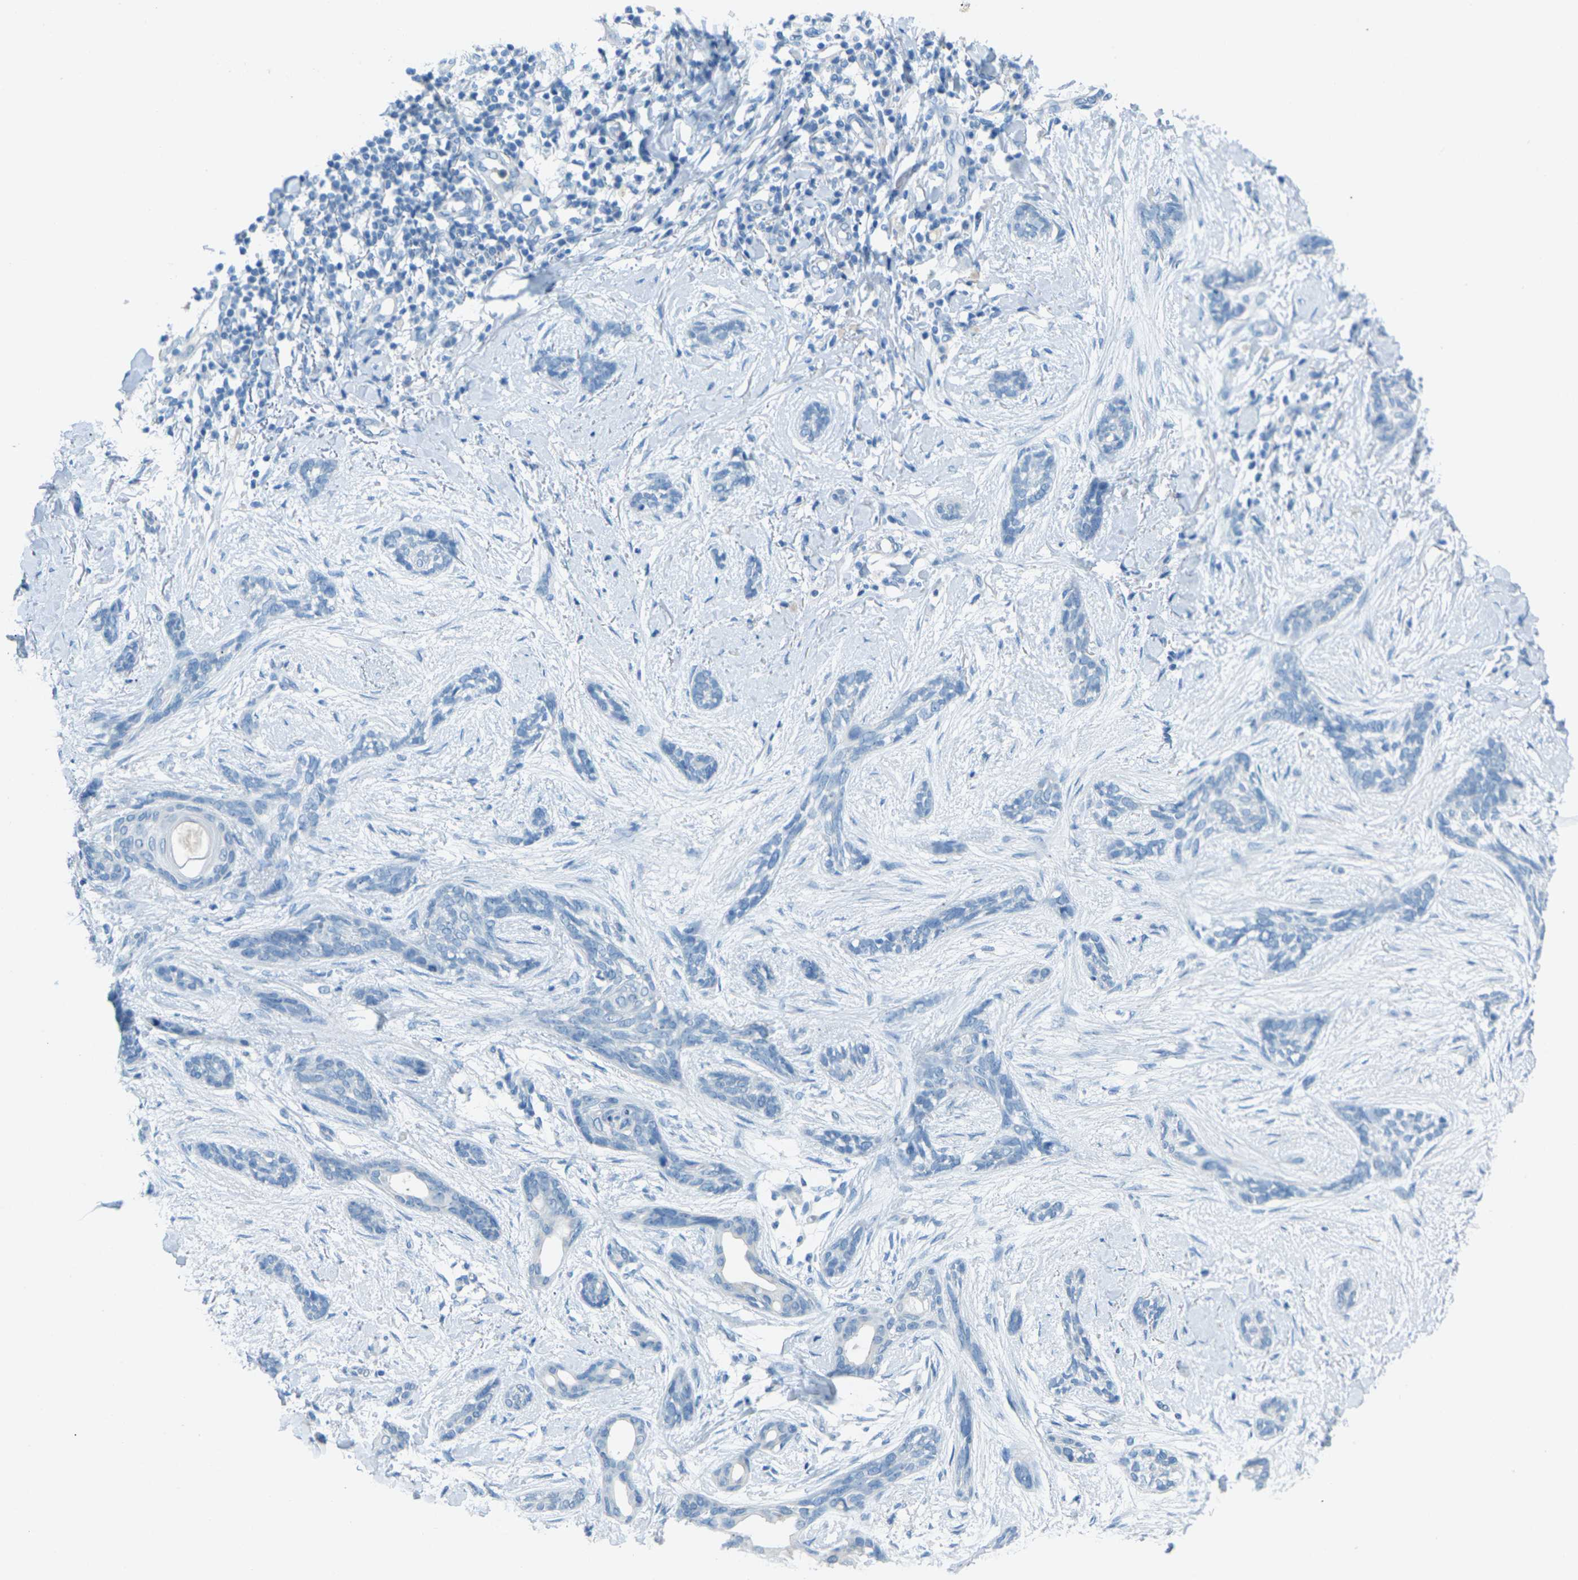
{"staining": {"intensity": "negative", "quantity": "none", "location": "none"}, "tissue": "skin cancer", "cell_type": "Tumor cells", "image_type": "cancer", "snomed": [{"axis": "morphology", "description": "Basal cell carcinoma"}, {"axis": "morphology", "description": "Adnexal tumor, benign"}, {"axis": "topography", "description": "Skin"}], "caption": "IHC photomicrograph of neoplastic tissue: skin cancer stained with DAB (3,3'-diaminobenzidine) shows no significant protein expression in tumor cells. (Brightfield microscopy of DAB immunohistochemistry (IHC) at high magnification).", "gene": "CDH16", "patient": {"sex": "female", "age": 42}}